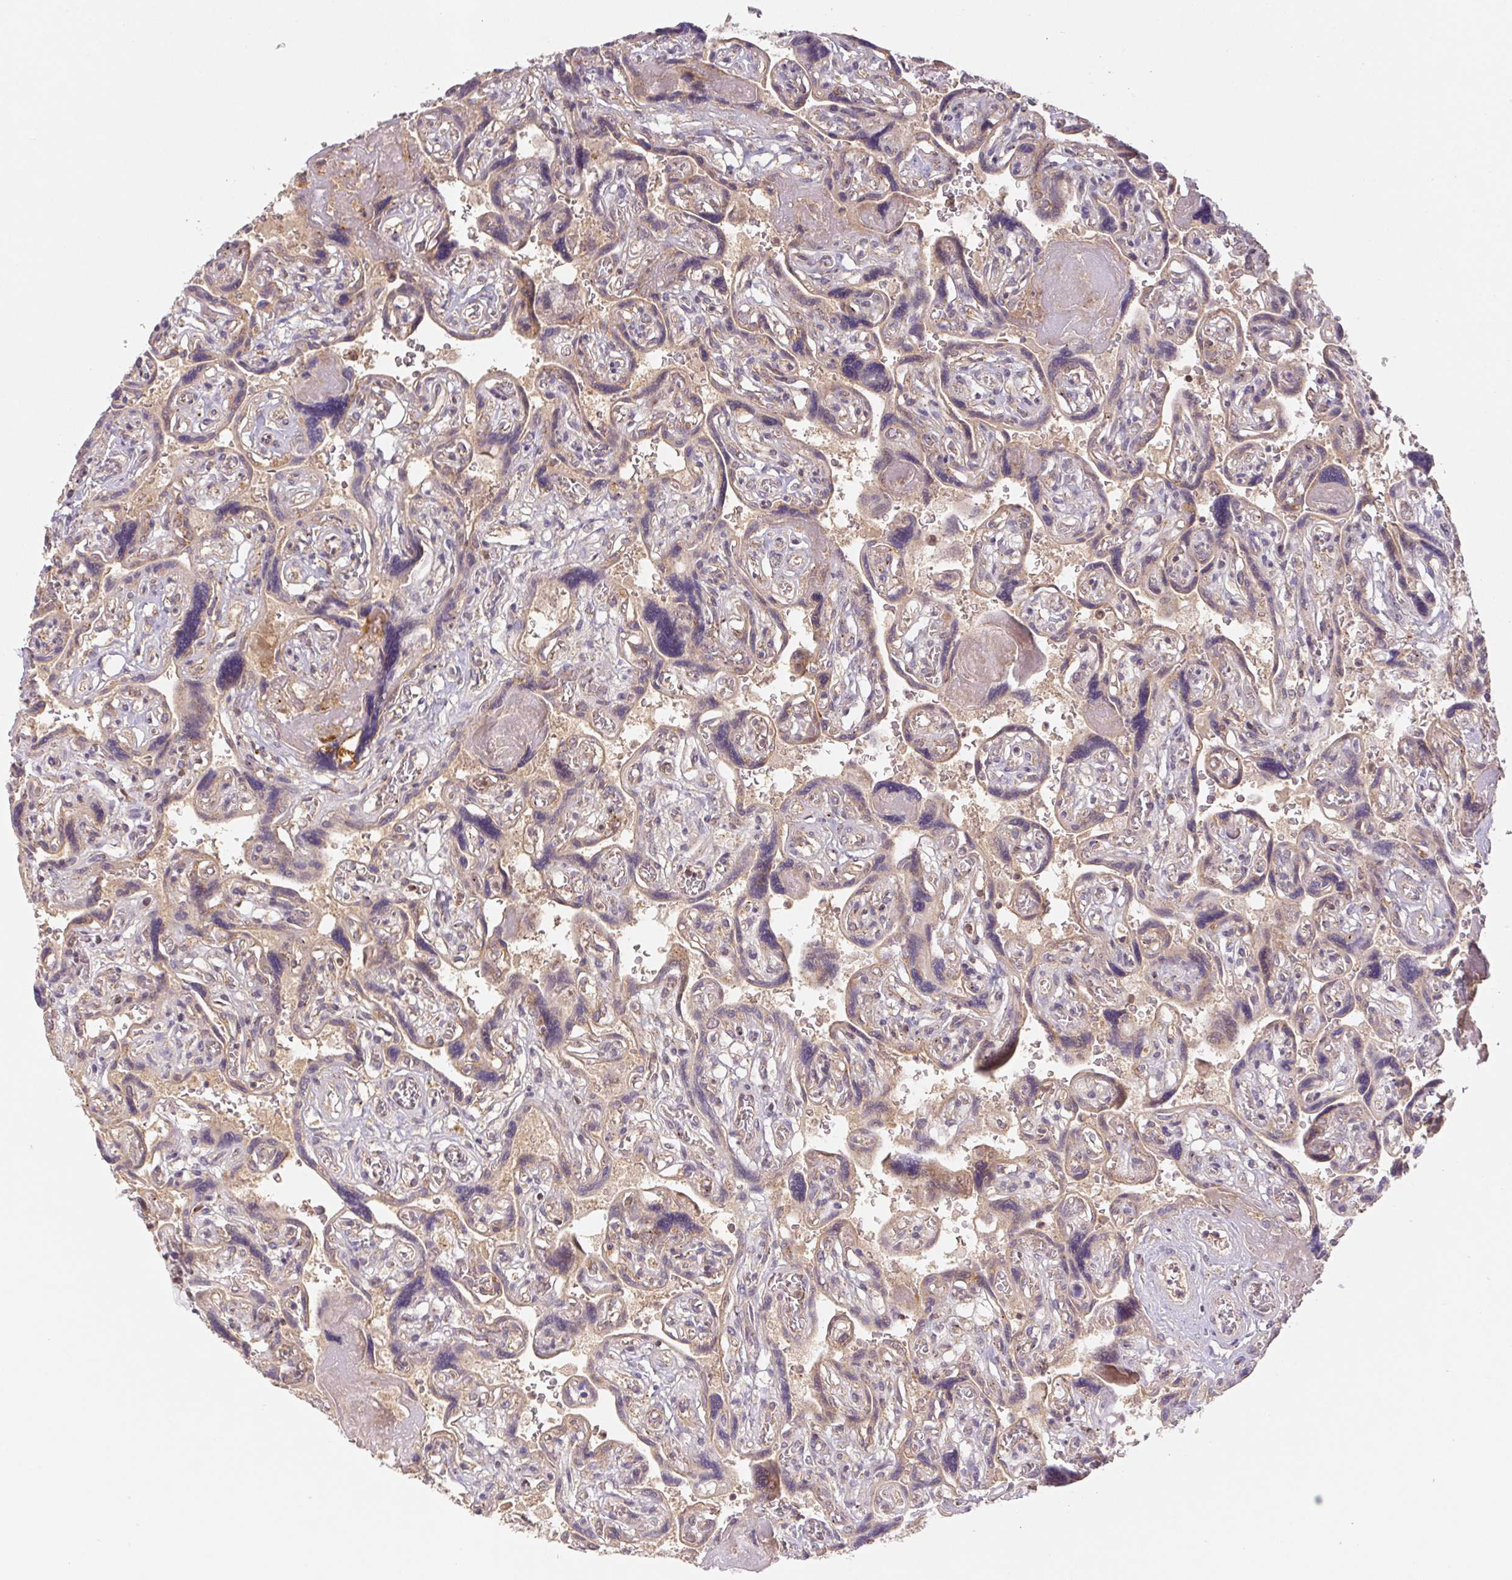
{"staining": {"intensity": "weak", "quantity": ">75%", "location": "cytoplasmic/membranous,nuclear"}, "tissue": "placenta", "cell_type": "Decidual cells", "image_type": "normal", "snomed": [{"axis": "morphology", "description": "Normal tissue, NOS"}, {"axis": "topography", "description": "Placenta"}], "caption": "Brown immunohistochemical staining in normal placenta displays weak cytoplasmic/membranous,nuclear staining in approximately >75% of decidual cells. The staining was performed using DAB (3,3'-diaminobenzidine), with brown indicating positive protein expression. Nuclei are stained blue with hematoxylin.", "gene": "MTHFD1L", "patient": {"sex": "female", "age": 32}}